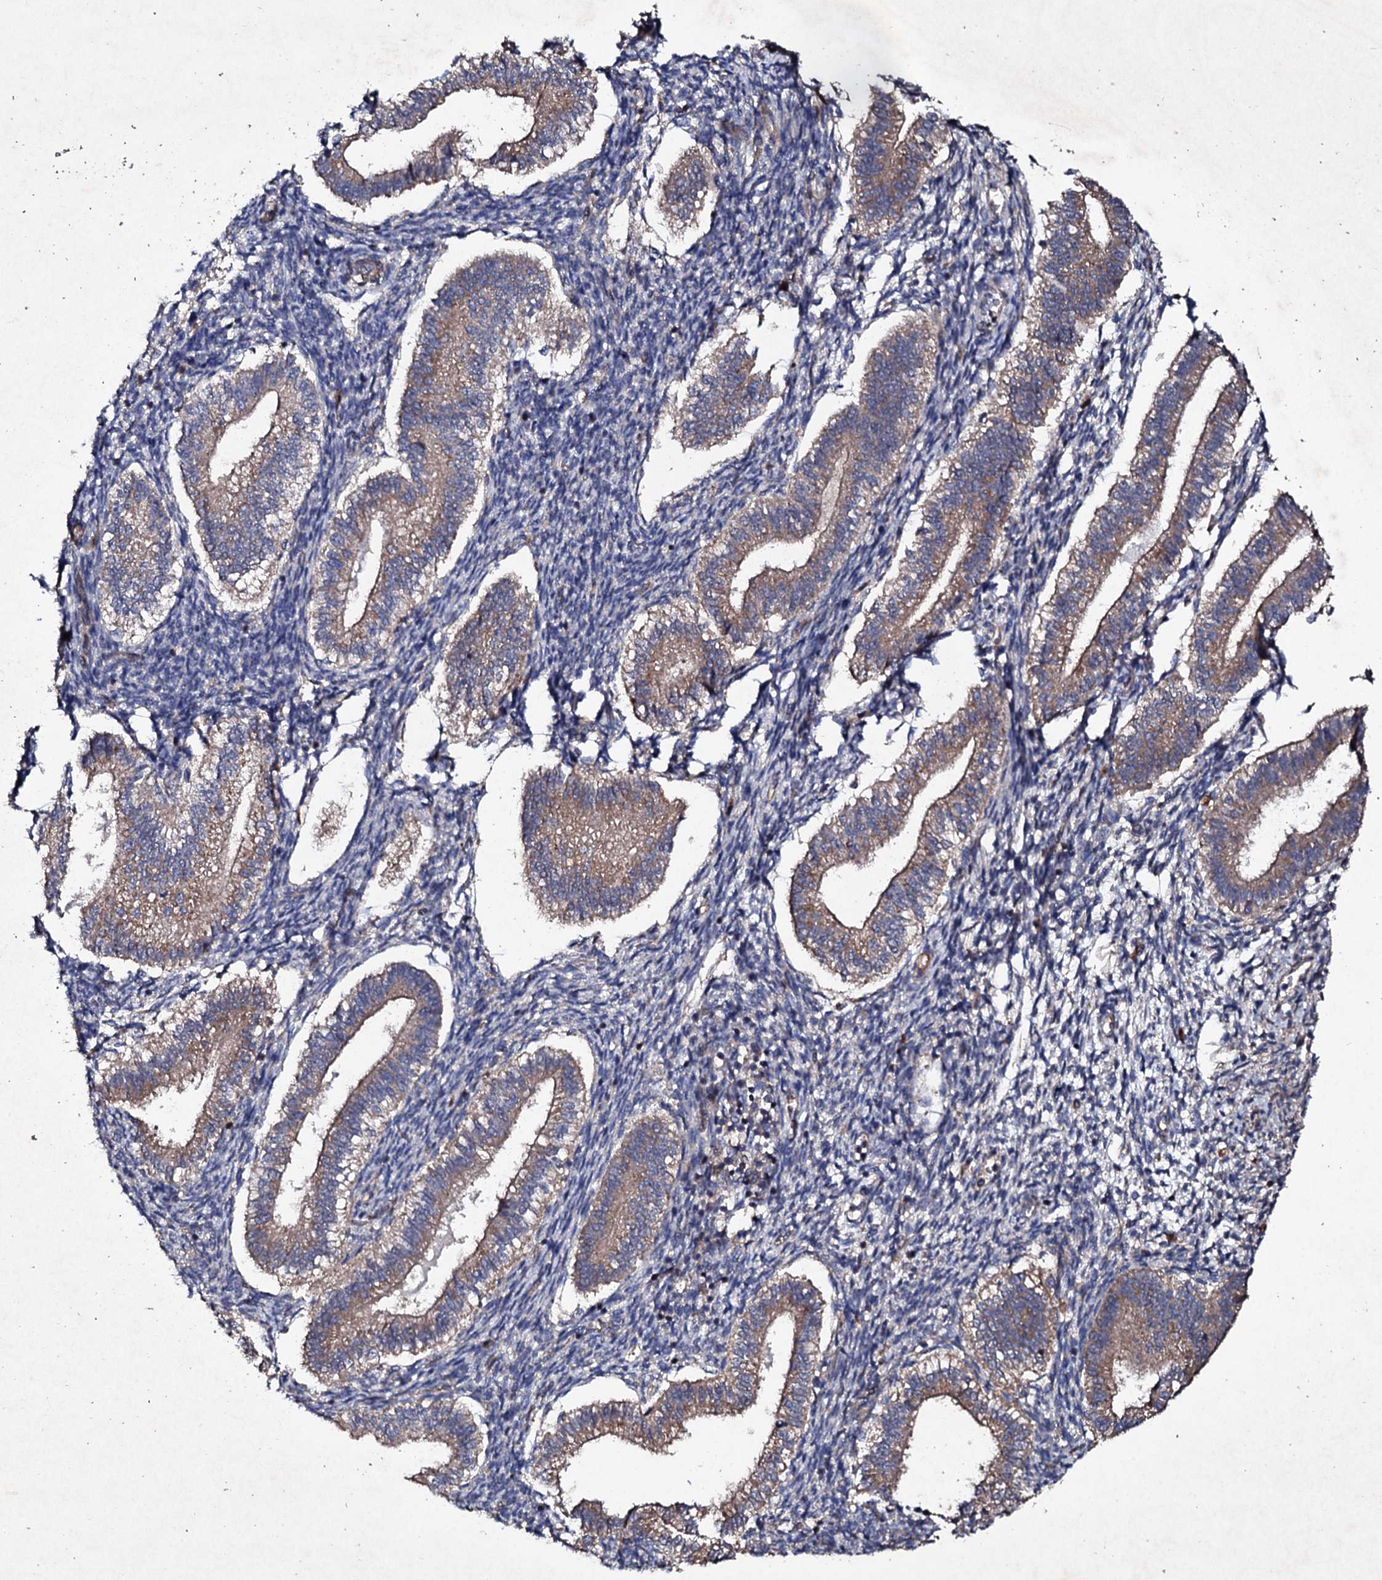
{"staining": {"intensity": "negative", "quantity": "none", "location": "none"}, "tissue": "endometrium", "cell_type": "Cells in endometrial stroma", "image_type": "normal", "snomed": [{"axis": "morphology", "description": "Normal tissue, NOS"}, {"axis": "topography", "description": "Endometrium"}], "caption": "This micrograph is of unremarkable endometrium stained with immunohistochemistry (IHC) to label a protein in brown with the nuclei are counter-stained blue. There is no staining in cells in endometrial stroma. (DAB (3,3'-diaminobenzidine) immunohistochemistry (IHC) visualized using brightfield microscopy, high magnification).", "gene": "MOCOS", "patient": {"sex": "female", "age": 25}}